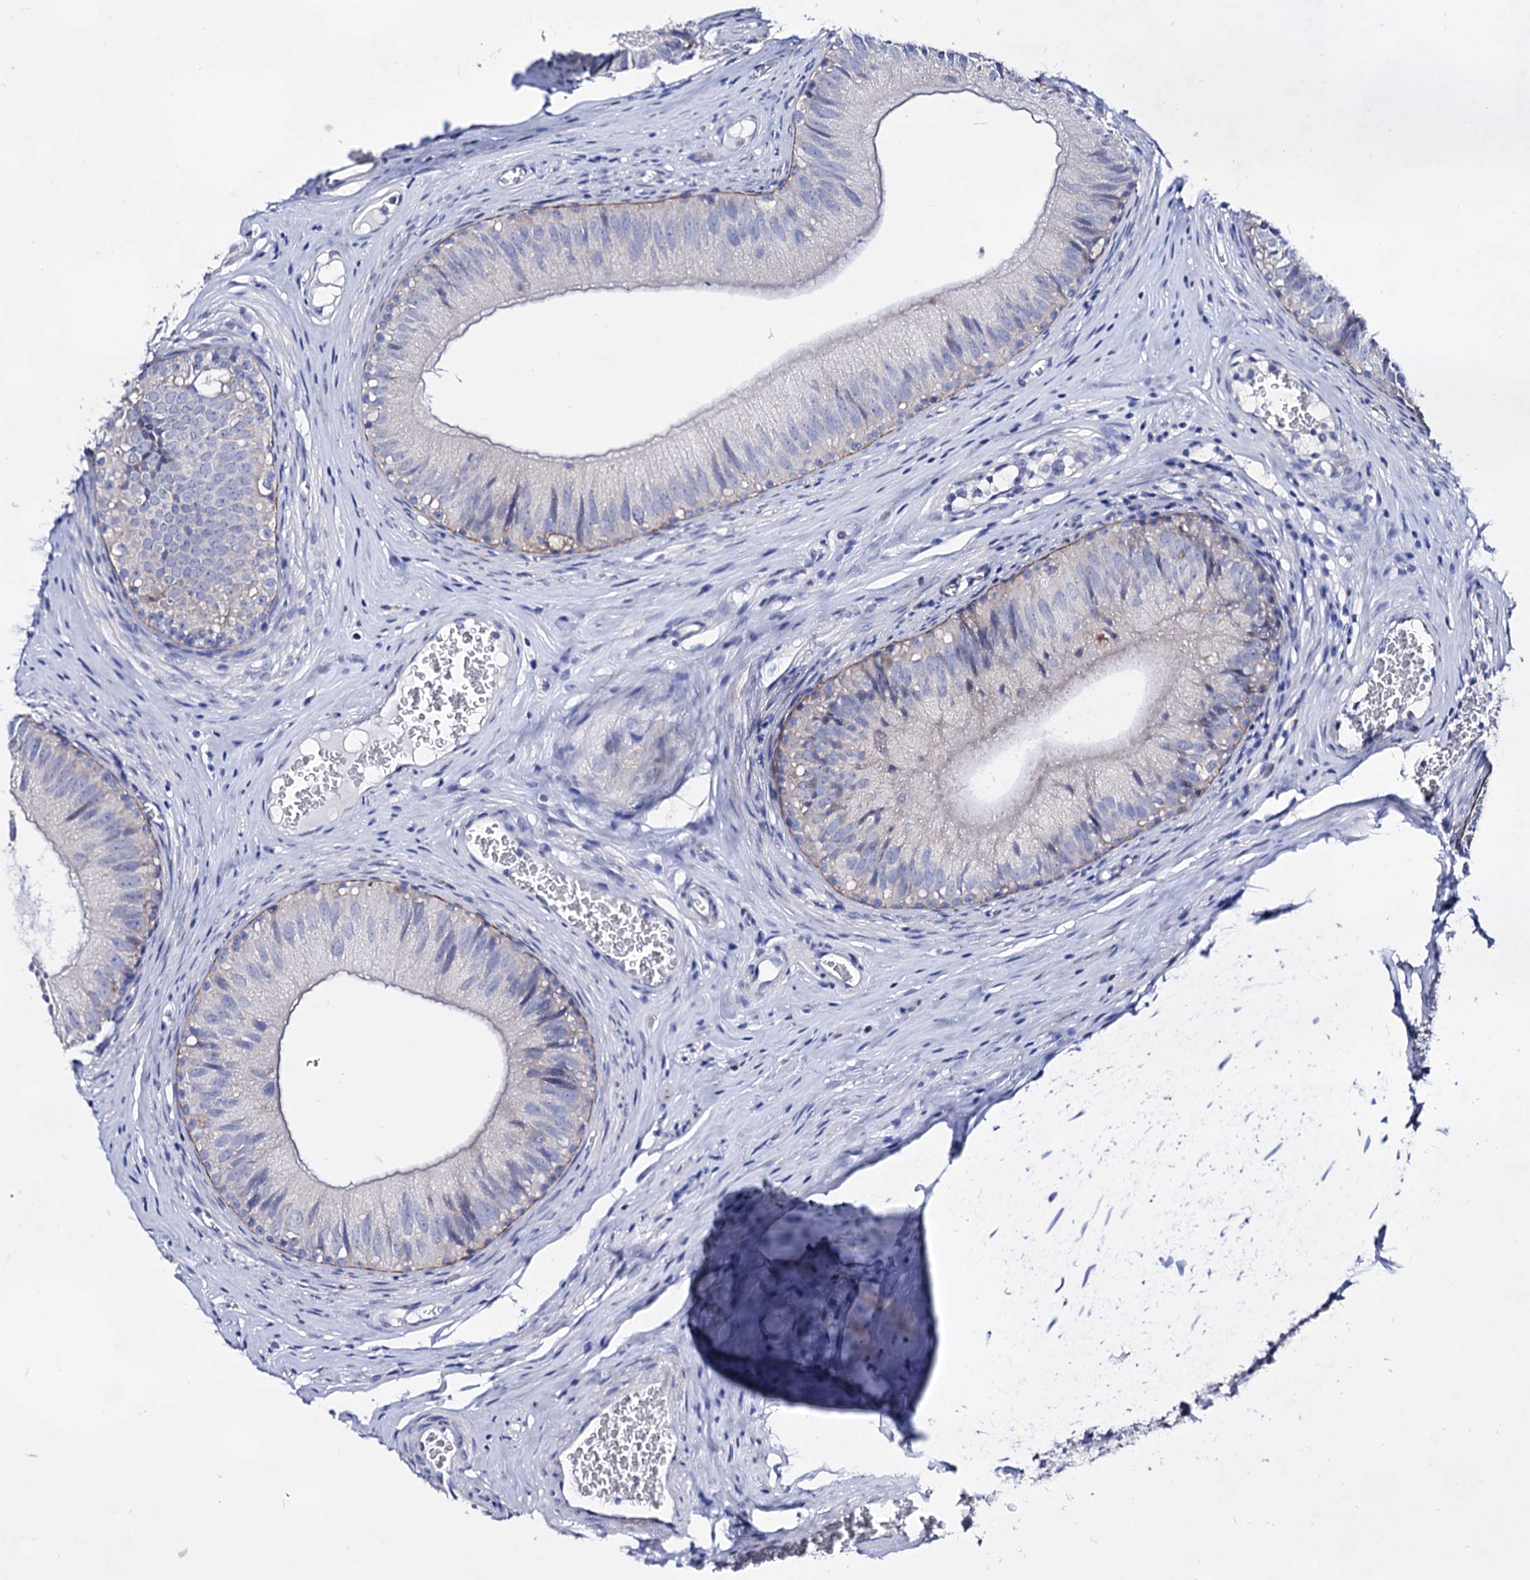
{"staining": {"intensity": "negative", "quantity": "none", "location": "none"}, "tissue": "epididymis", "cell_type": "Glandular cells", "image_type": "normal", "snomed": [{"axis": "morphology", "description": "Normal tissue, NOS"}, {"axis": "topography", "description": "Epididymis"}], "caption": "High power microscopy photomicrograph of an immunohistochemistry micrograph of unremarkable epididymis, revealing no significant expression in glandular cells. Brightfield microscopy of IHC stained with DAB (brown) and hematoxylin (blue), captured at high magnification.", "gene": "PLIN1", "patient": {"sex": "male", "age": 36}}